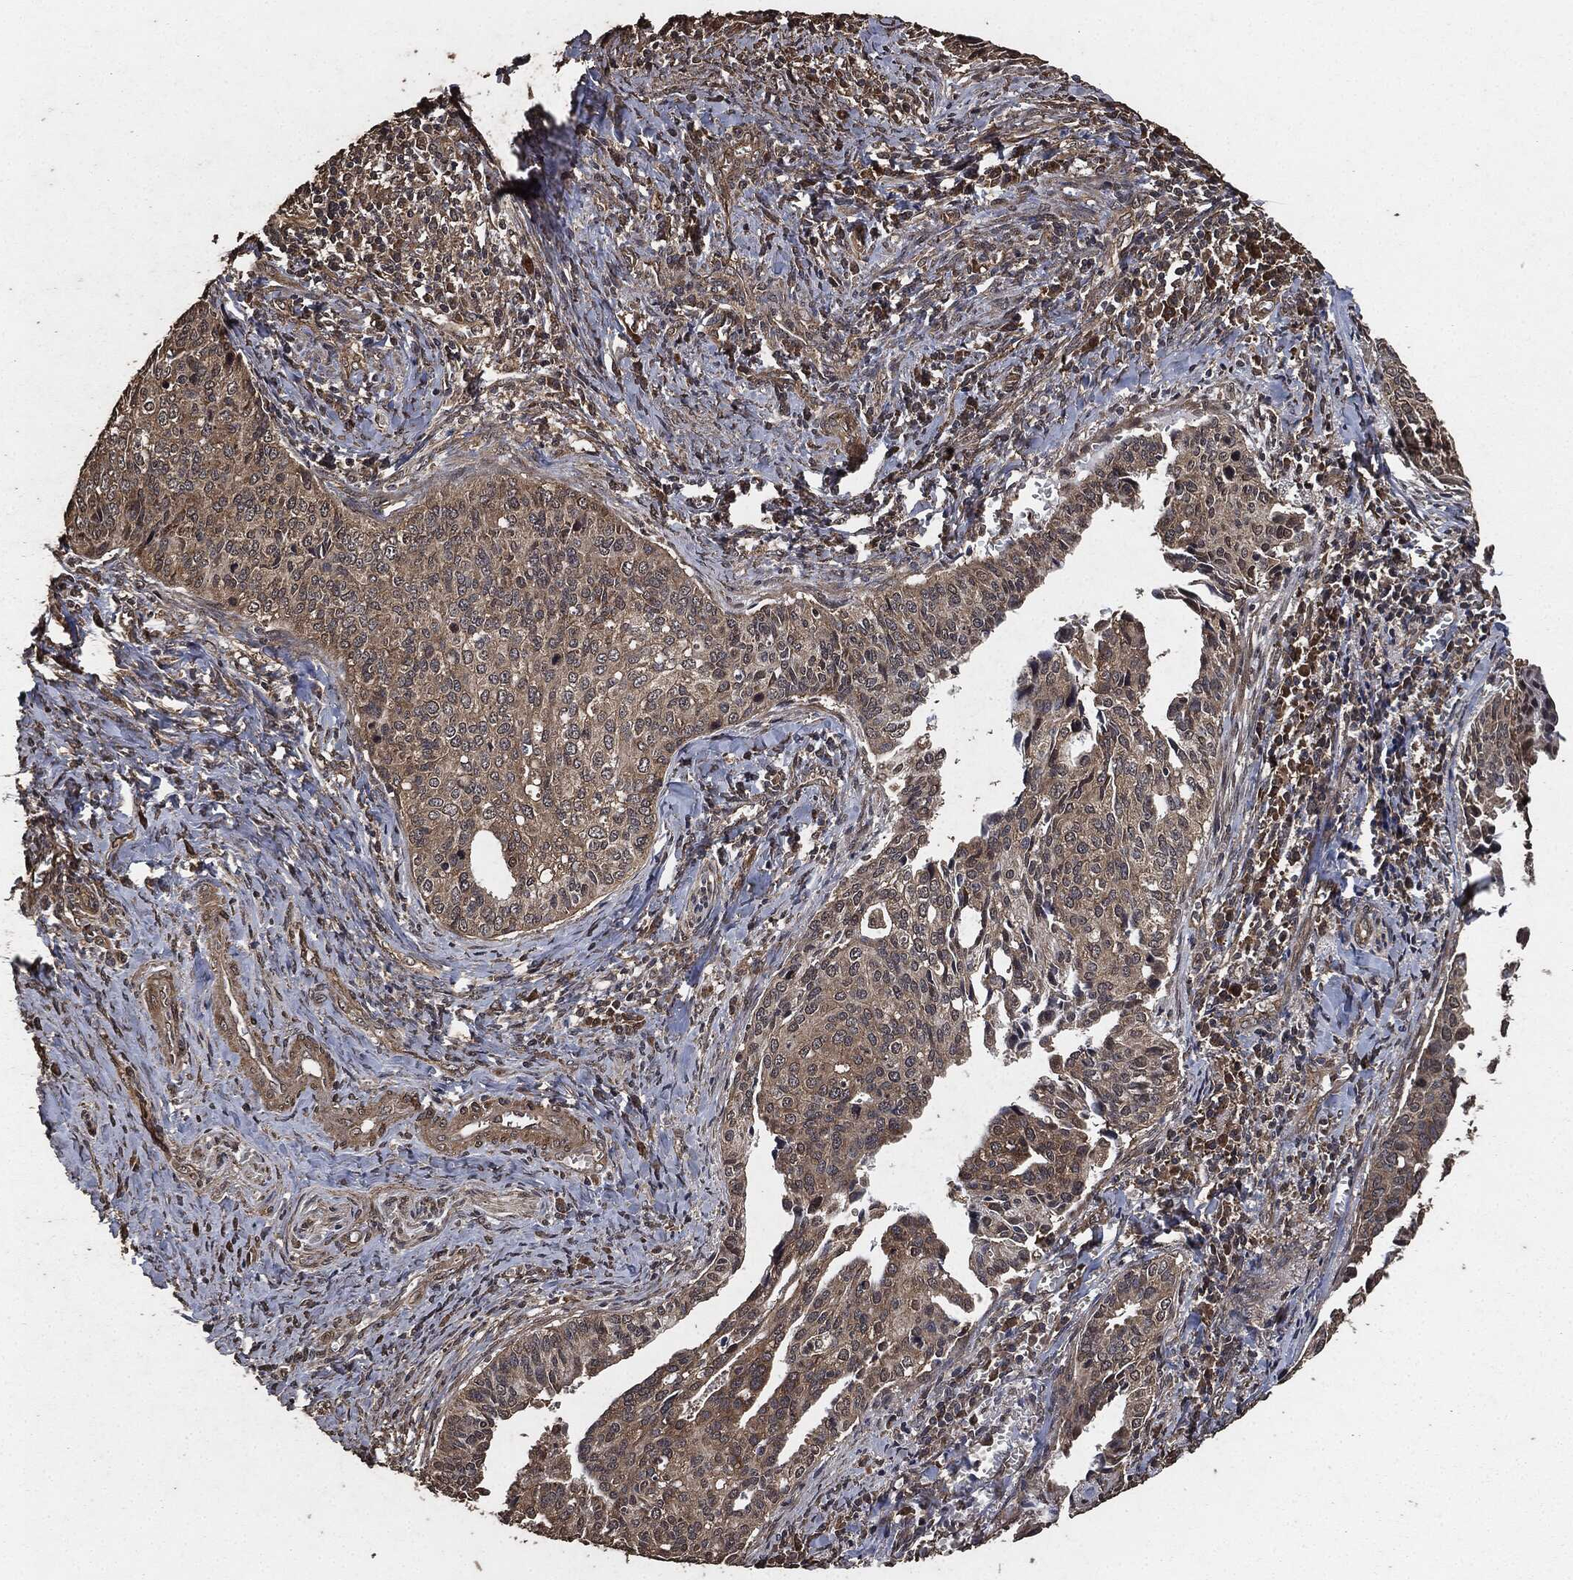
{"staining": {"intensity": "weak", "quantity": ">75%", "location": "cytoplasmic/membranous"}, "tissue": "cervical cancer", "cell_type": "Tumor cells", "image_type": "cancer", "snomed": [{"axis": "morphology", "description": "Squamous cell carcinoma, NOS"}, {"axis": "topography", "description": "Cervix"}], "caption": "IHC photomicrograph of squamous cell carcinoma (cervical) stained for a protein (brown), which displays low levels of weak cytoplasmic/membranous staining in approximately >75% of tumor cells.", "gene": "AKT1S1", "patient": {"sex": "female", "age": 29}}